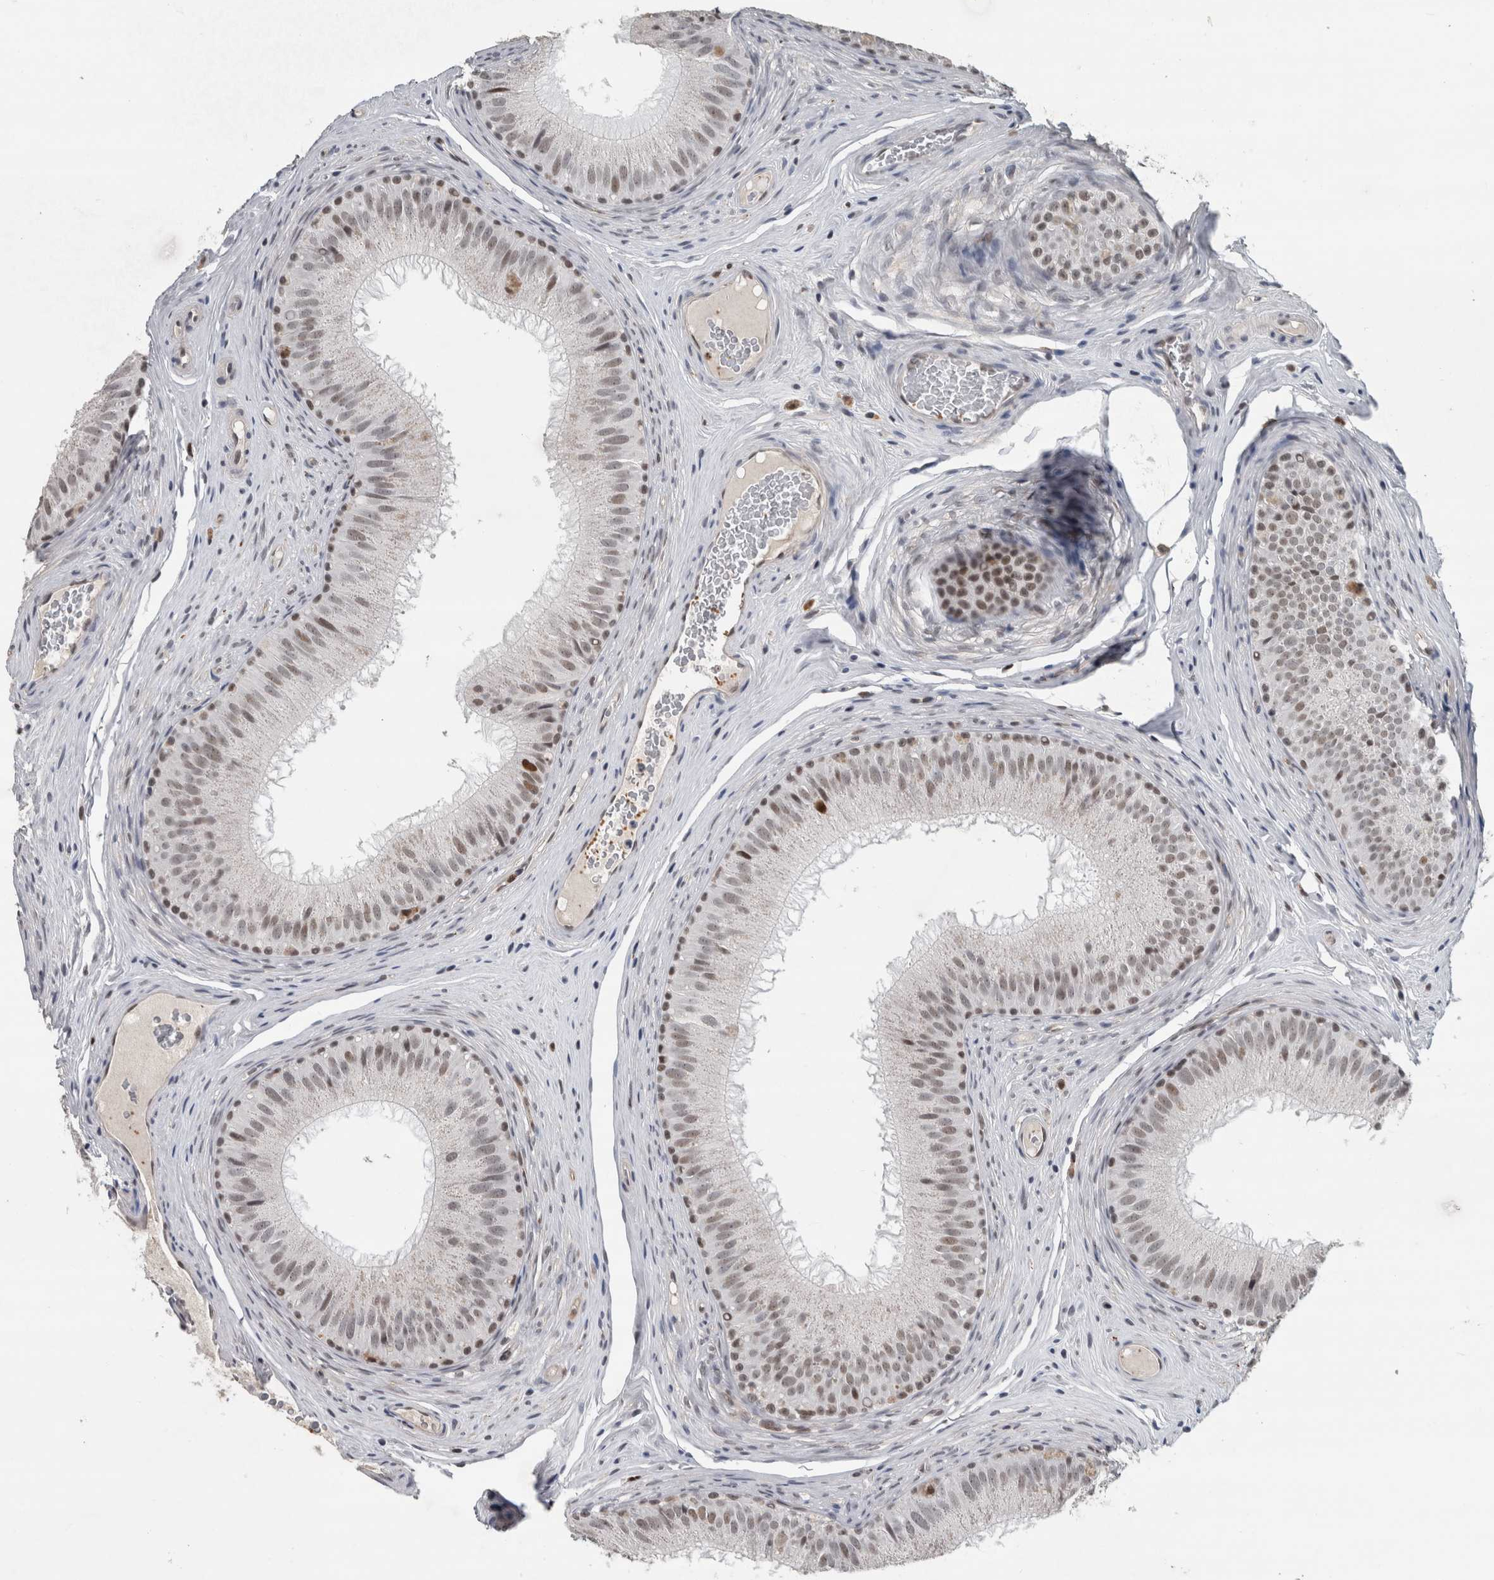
{"staining": {"intensity": "weak", "quantity": "25%-75%", "location": "nuclear"}, "tissue": "epididymis", "cell_type": "Glandular cells", "image_type": "normal", "snomed": [{"axis": "morphology", "description": "Normal tissue, NOS"}, {"axis": "topography", "description": "Epididymis"}], "caption": "Epididymis stained with DAB (3,3'-diaminobenzidine) immunohistochemistry reveals low levels of weak nuclear staining in approximately 25%-75% of glandular cells. (IHC, brightfield microscopy, high magnification).", "gene": "POLD2", "patient": {"sex": "male", "age": 32}}